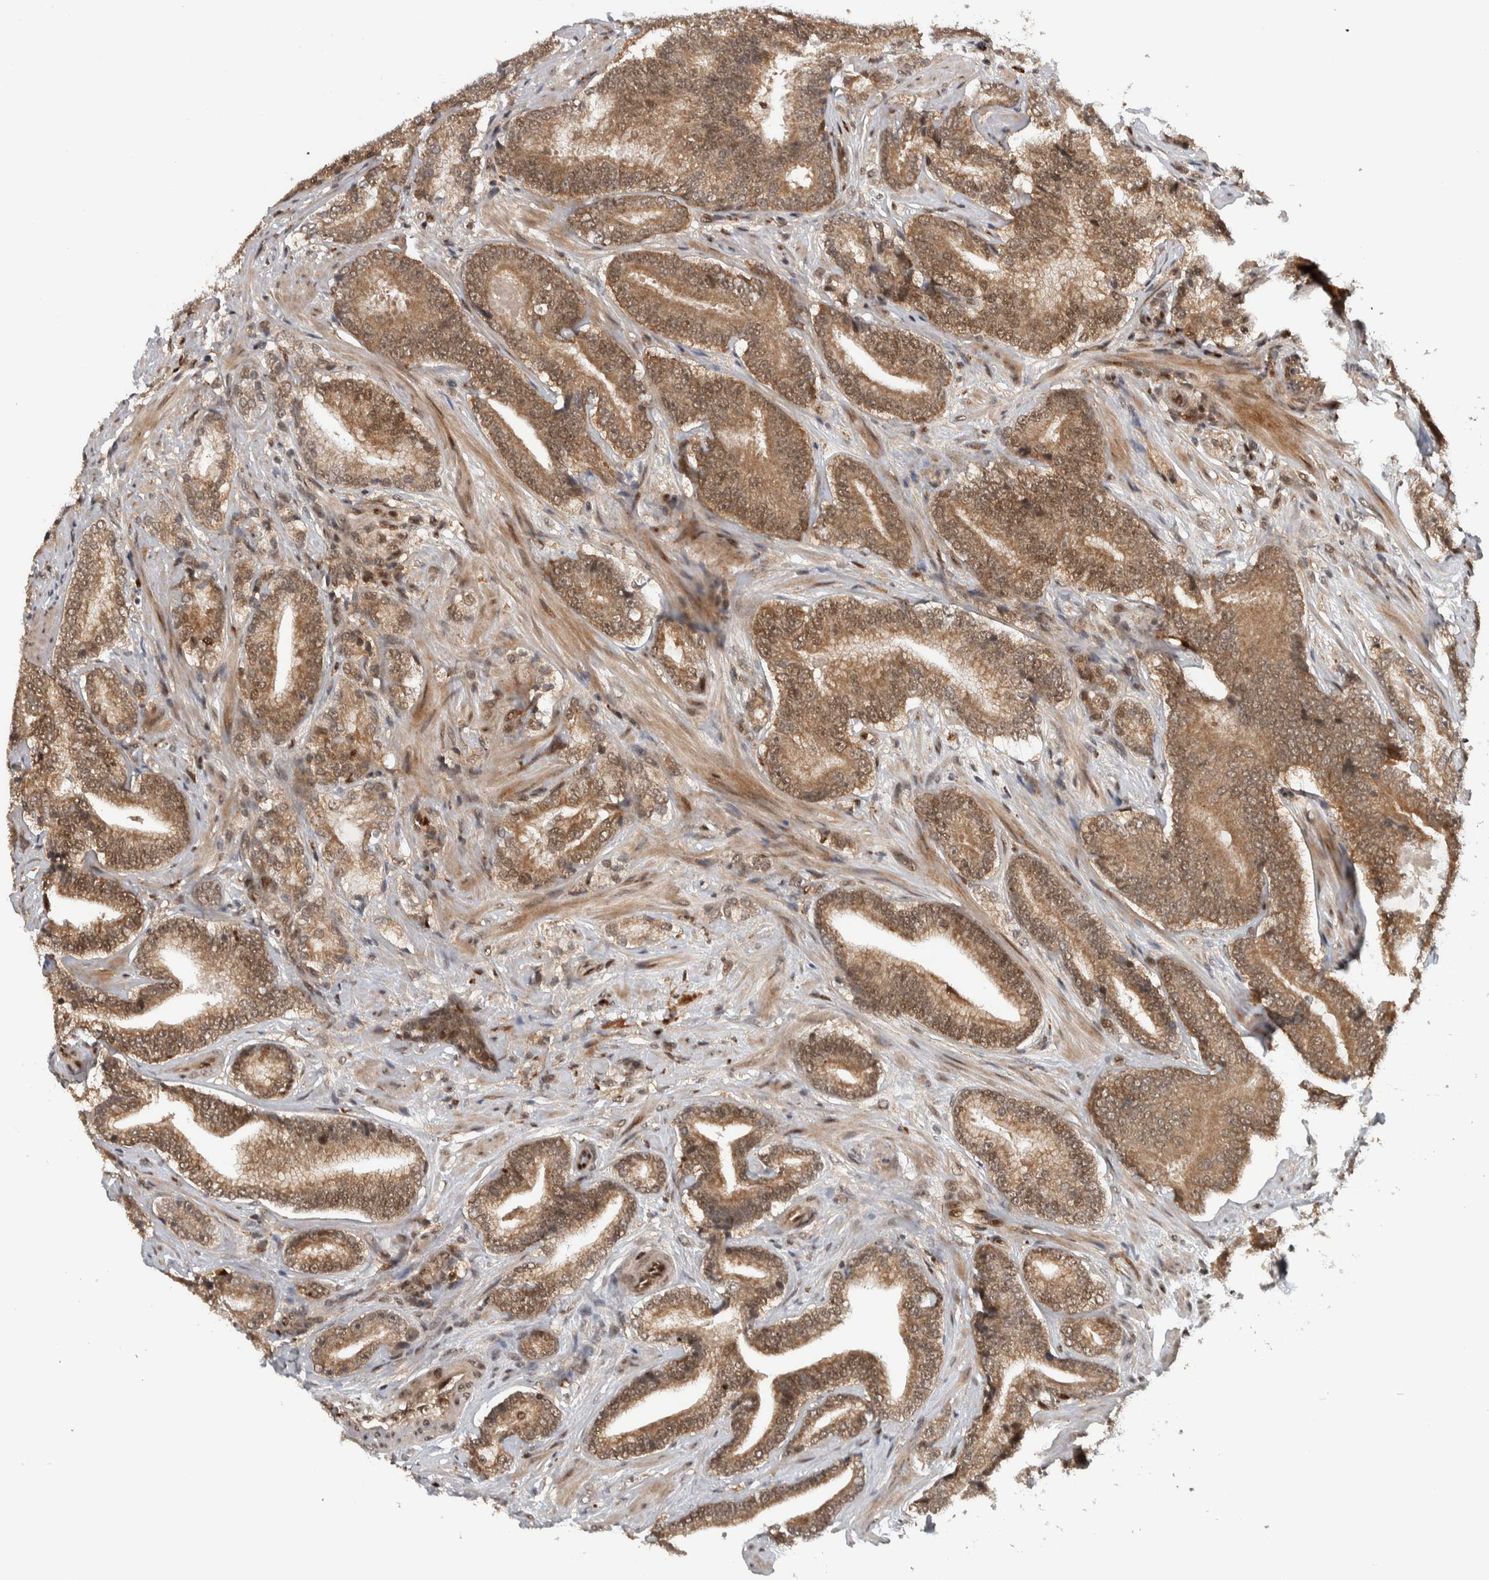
{"staining": {"intensity": "moderate", "quantity": ">75%", "location": "cytoplasmic/membranous,nuclear"}, "tissue": "prostate cancer", "cell_type": "Tumor cells", "image_type": "cancer", "snomed": [{"axis": "morphology", "description": "Adenocarcinoma, High grade"}, {"axis": "topography", "description": "Prostate"}], "caption": "An immunohistochemistry (IHC) micrograph of neoplastic tissue is shown. Protein staining in brown labels moderate cytoplasmic/membranous and nuclear positivity in prostate cancer within tumor cells.", "gene": "RPS6KA4", "patient": {"sex": "male", "age": 55}}